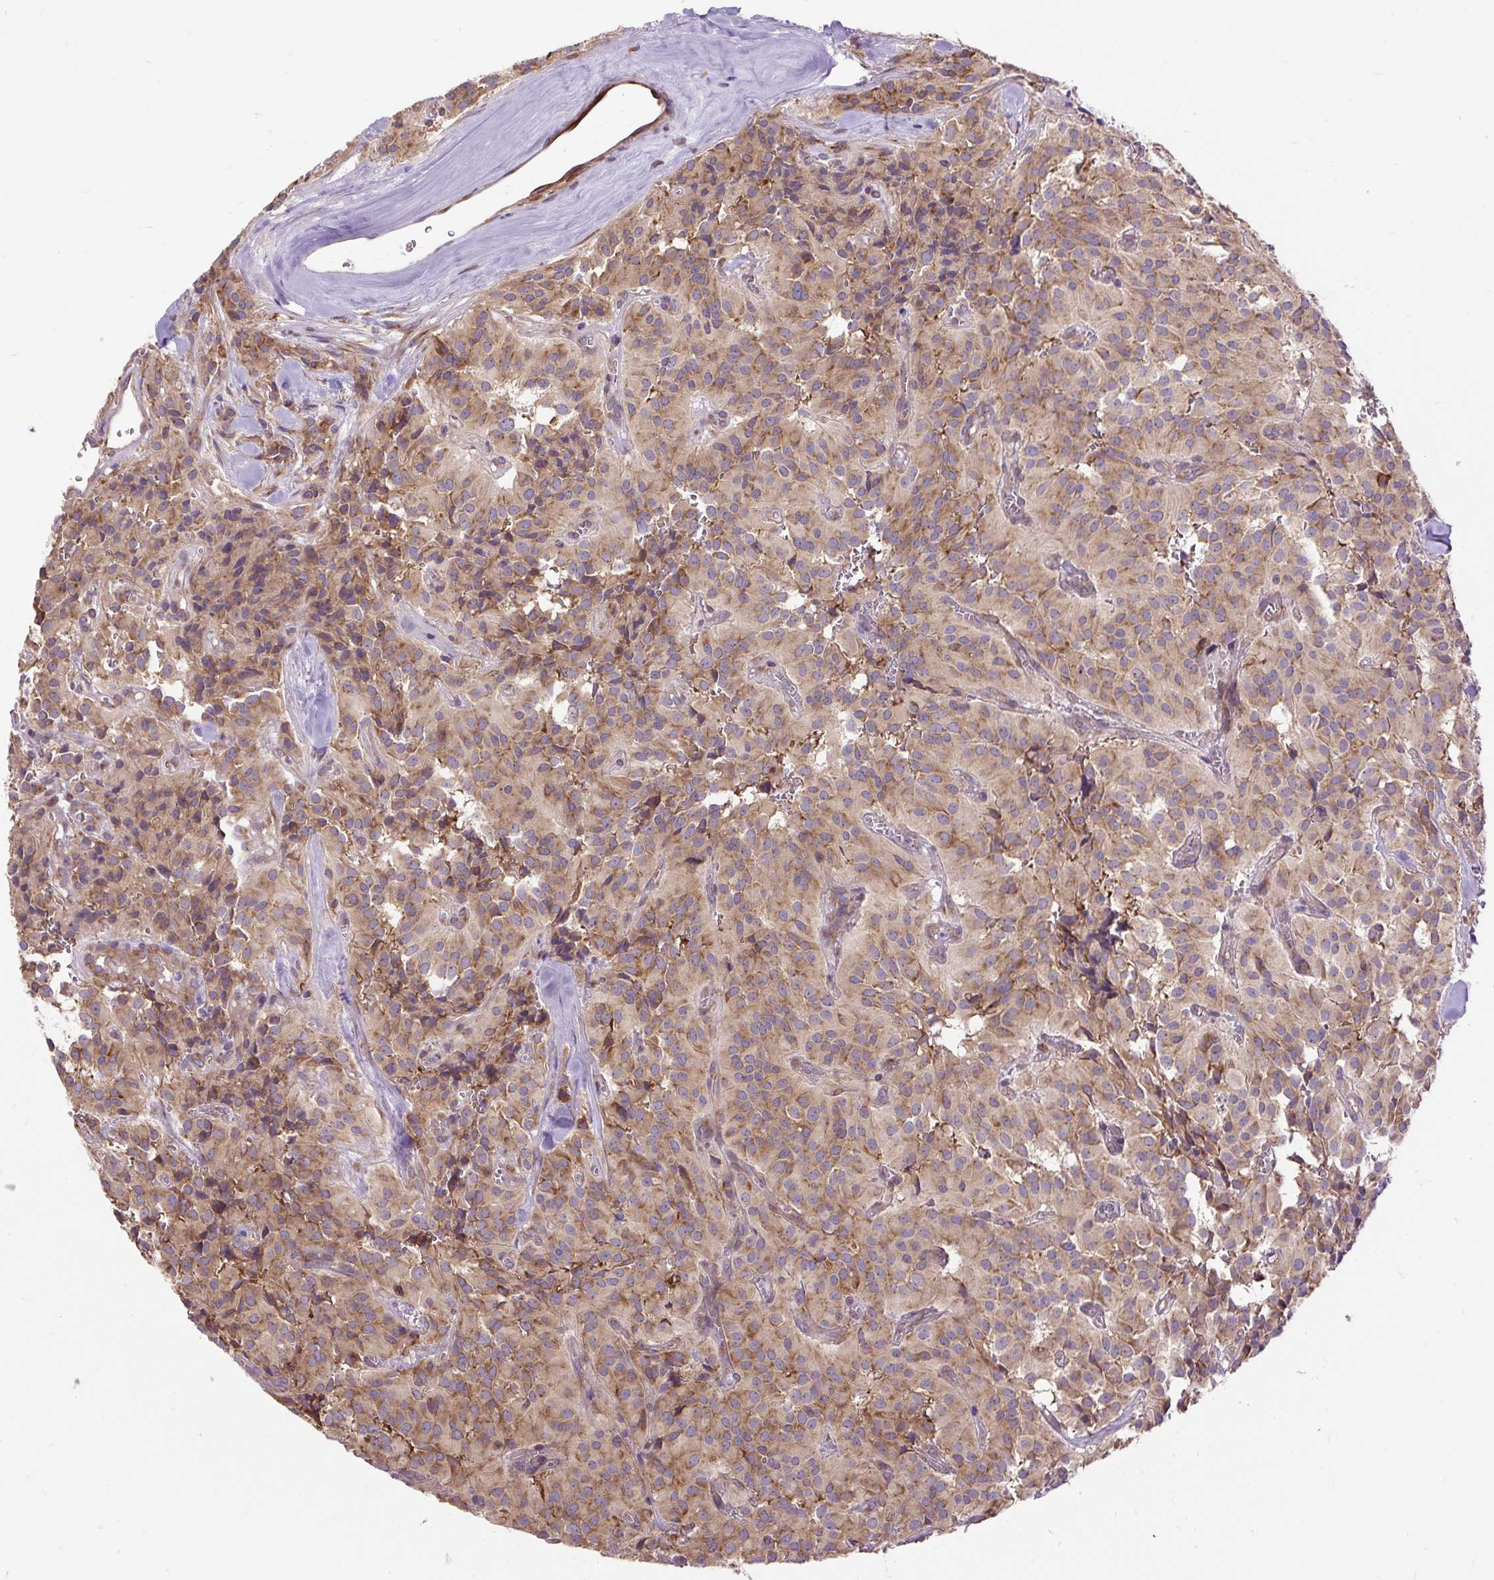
{"staining": {"intensity": "moderate", "quantity": ">75%", "location": "cytoplasmic/membranous"}, "tissue": "glioma", "cell_type": "Tumor cells", "image_type": "cancer", "snomed": [{"axis": "morphology", "description": "Glioma, malignant, Low grade"}, {"axis": "topography", "description": "Brain"}], "caption": "This photomicrograph exhibits IHC staining of human glioma, with medium moderate cytoplasmic/membranous positivity in approximately >75% of tumor cells.", "gene": "RPS5", "patient": {"sex": "male", "age": 42}}